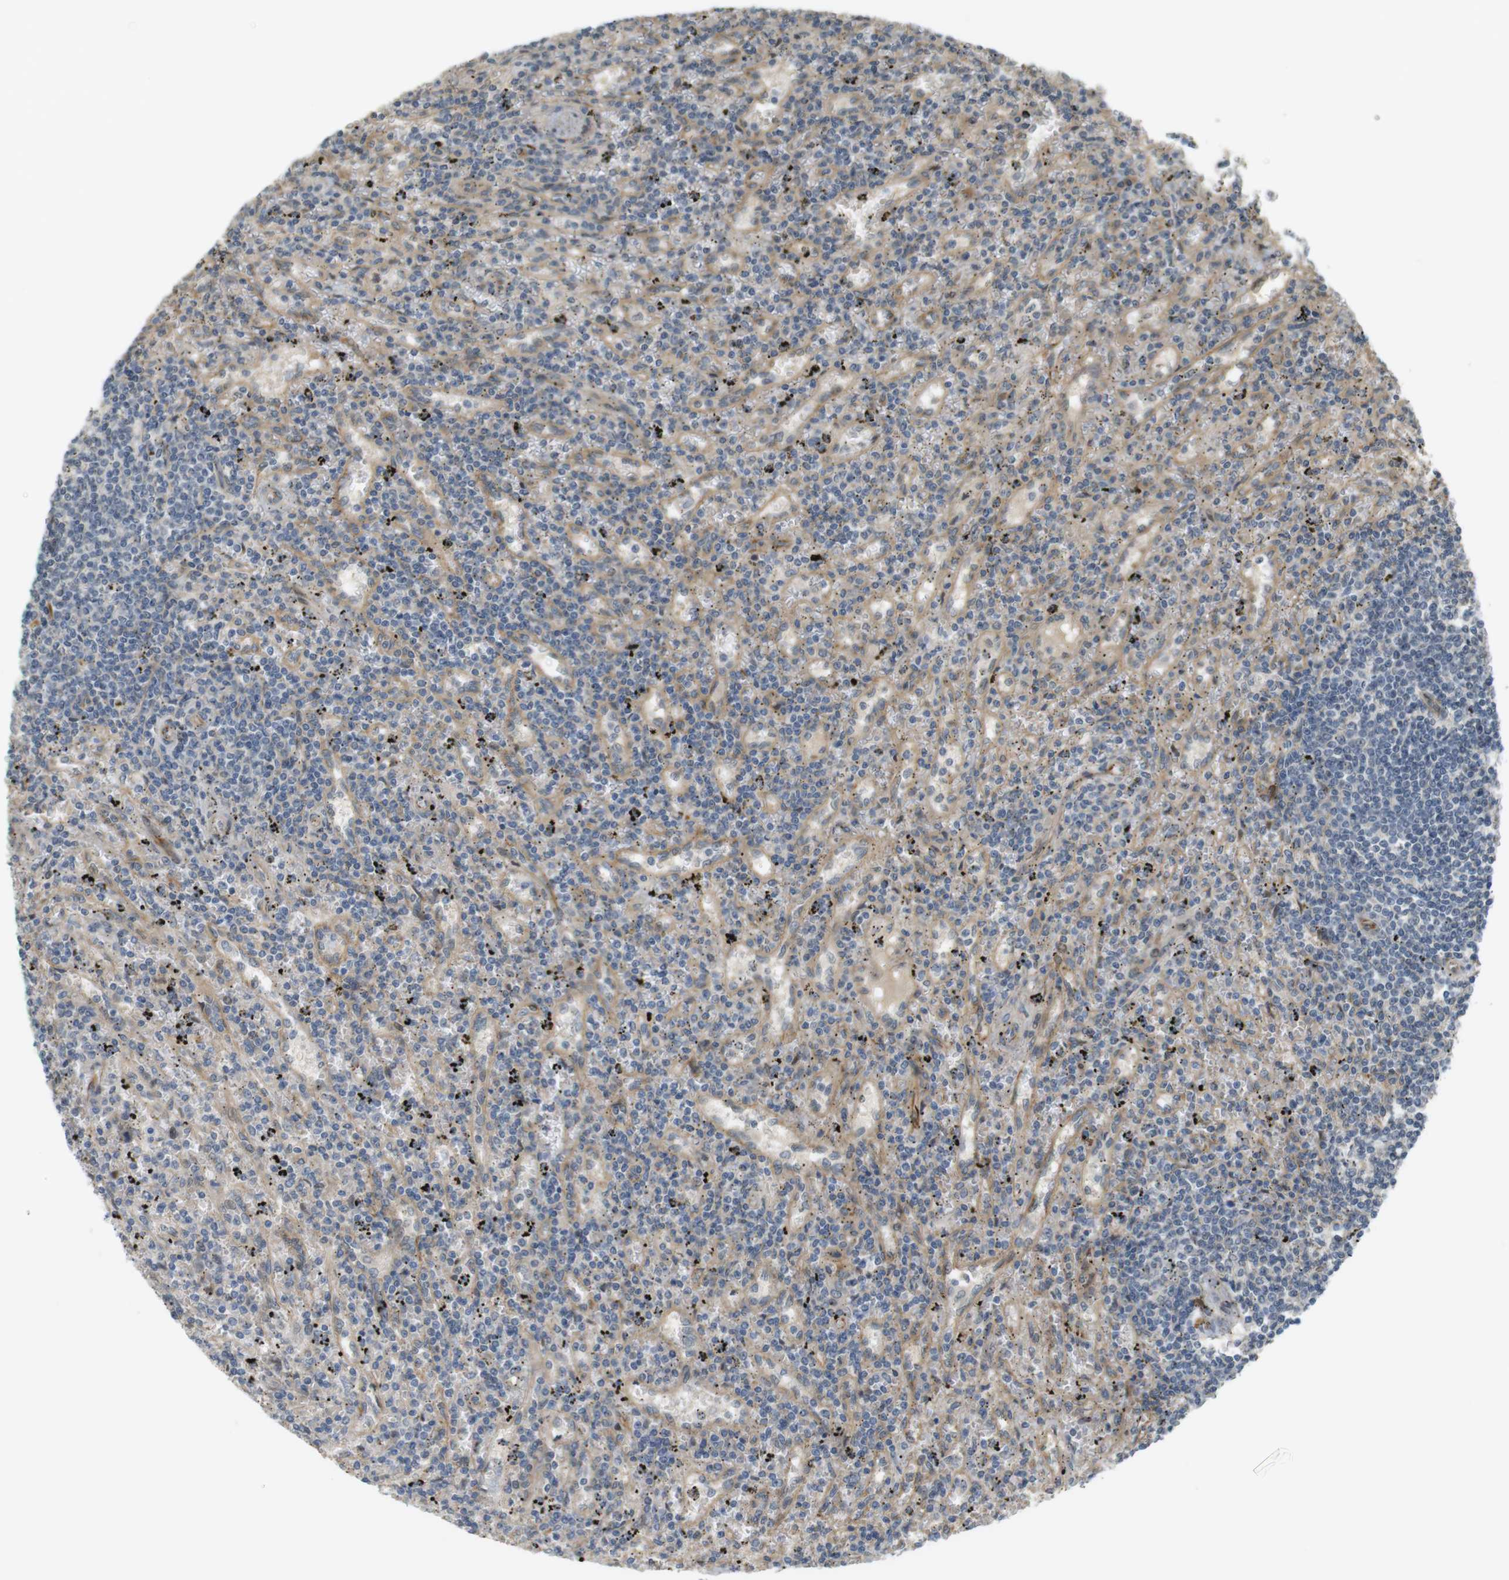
{"staining": {"intensity": "weak", "quantity": "25%-75%", "location": "cytoplasmic/membranous"}, "tissue": "lymphoma", "cell_type": "Tumor cells", "image_type": "cancer", "snomed": [{"axis": "morphology", "description": "Malignant lymphoma, non-Hodgkin's type, Low grade"}, {"axis": "topography", "description": "Spleen"}], "caption": "Tumor cells display low levels of weak cytoplasmic/membranous staining in approximately 25%-75% of cells in malignant lymphoma, non-Hodgkin's type (low-grade).", "gene": "TSPAN9", "patient": {"sex": "male", "age": 76}}